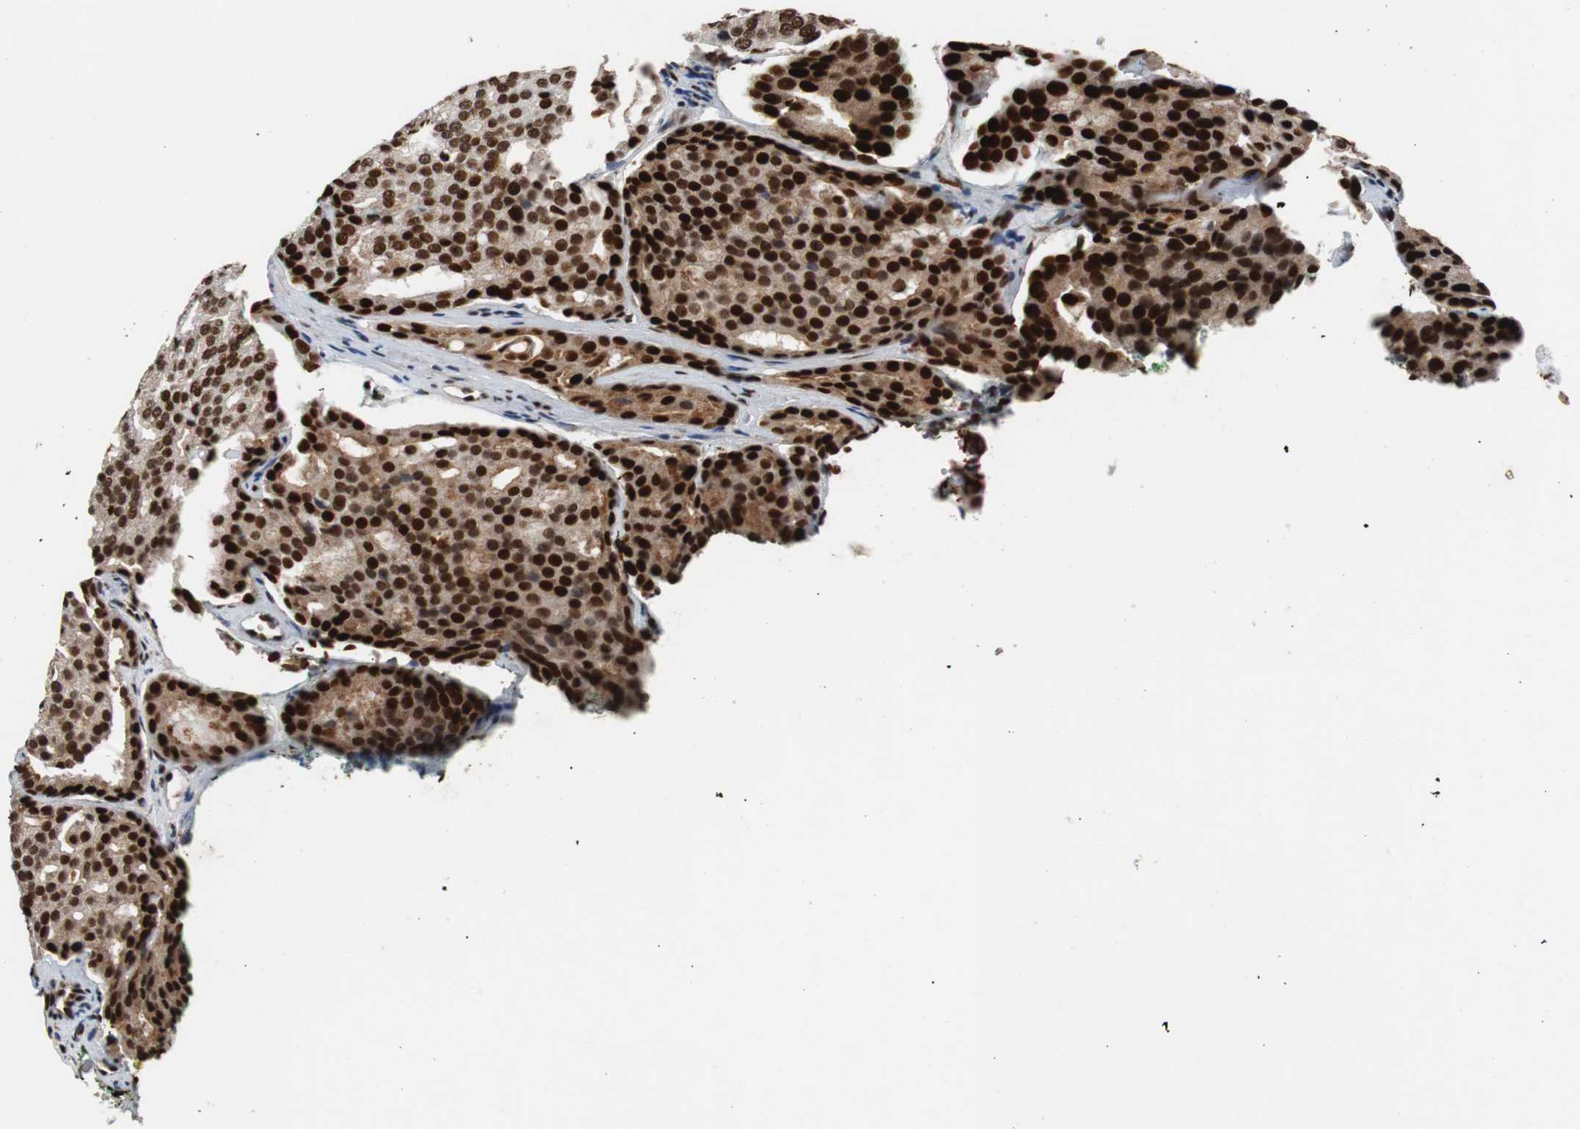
{"staining": {"intensity": "strong", "quantity": ">75%", "location": "nuclear"}, "tissue": "prostate cancer", "cell_type": "Tumor cells", "image_type": "cancer", "snomed": [{"axis": "morphology", "description": "Adenocarcinoma, High grade"}, {"axis": "topography", "description": "Prostate"}], "caption": "Immunohistochemical staining of human prostate cancer (adenocarcinoma (high-grade)) demonstrates strong nuclear protein expression in about >75% of tumor cells.", "gene": "NBL1", "patient": {"sex": "male", "age": 64}}